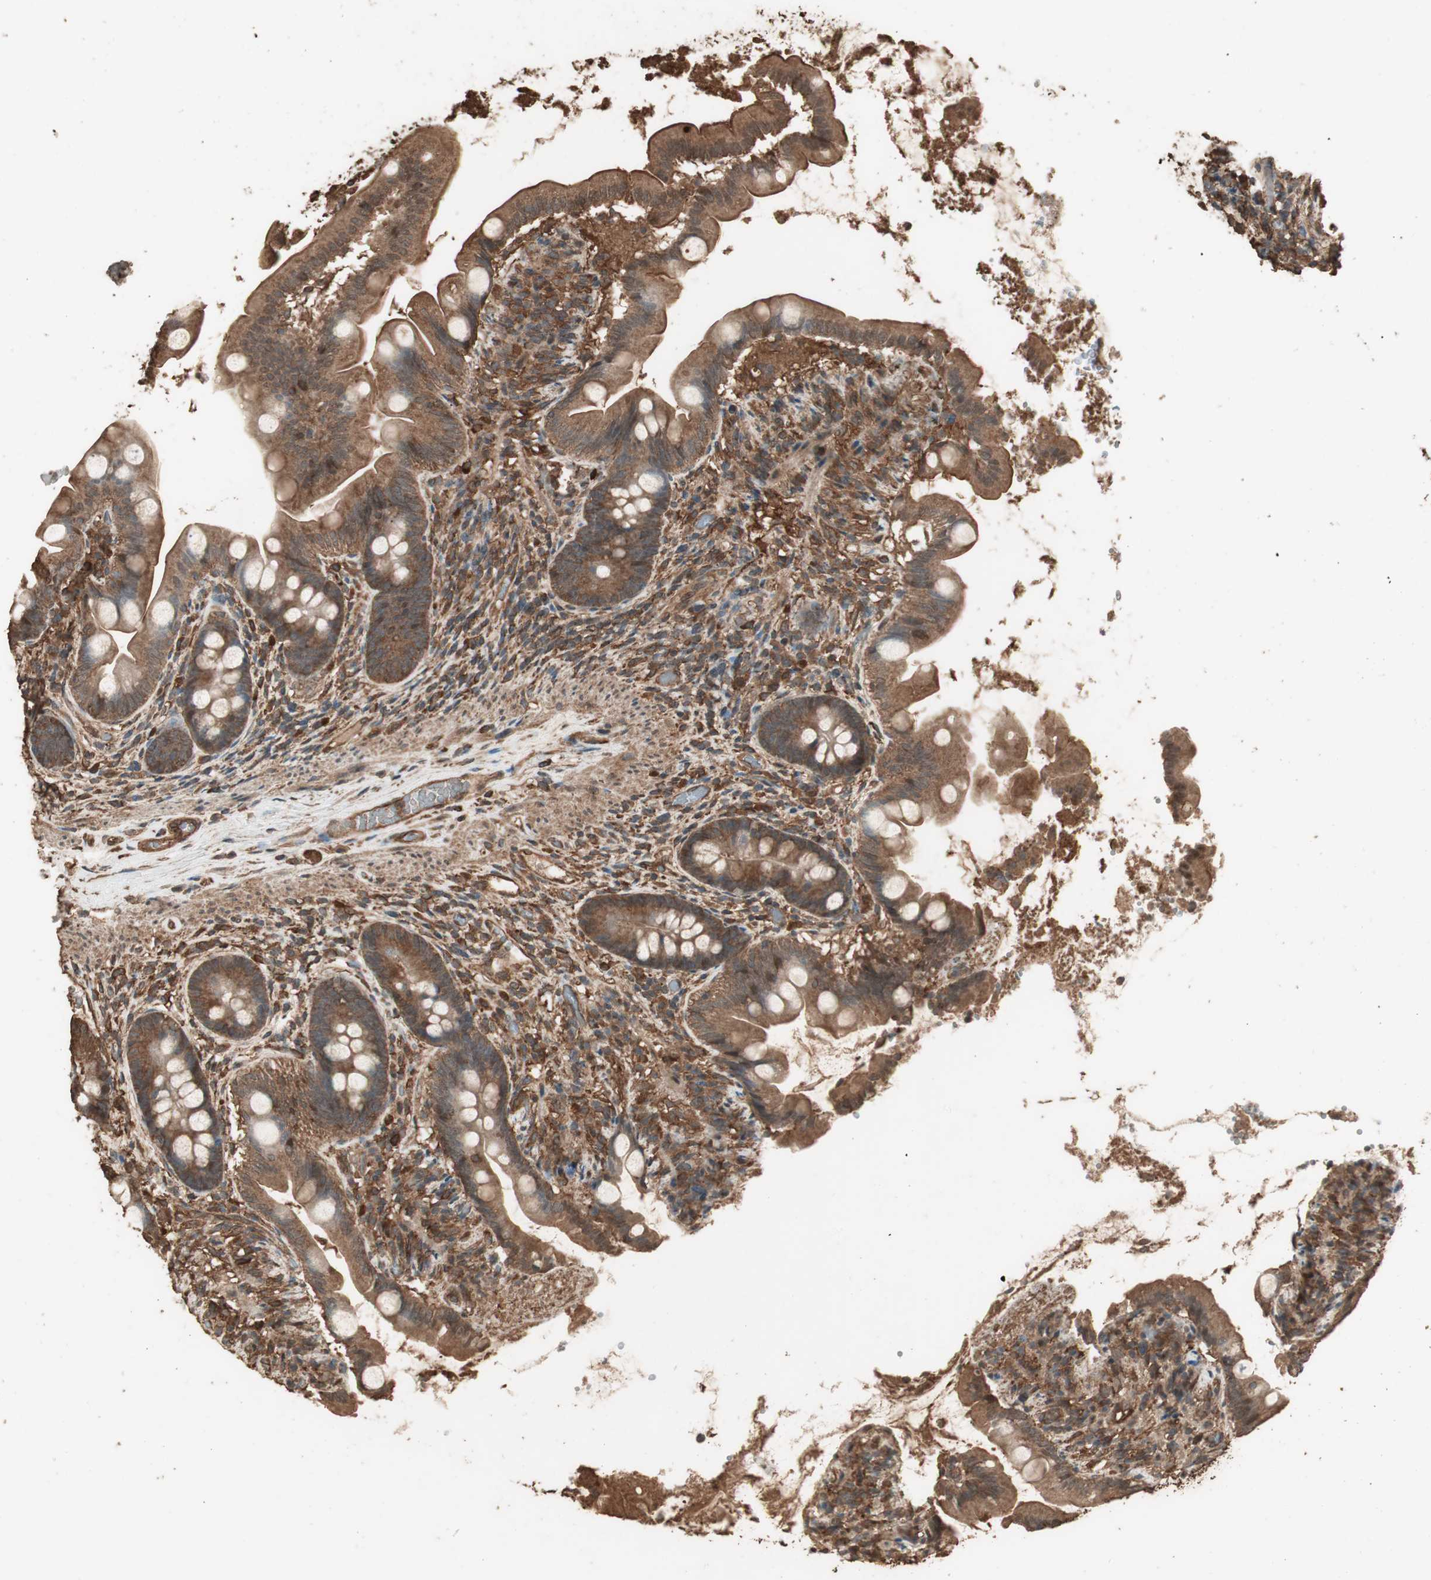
{"staining": {"intensity": "strong", "quantity": ">75%", "location": "cytoplasmic/membranous"}, "tissue": "small intestine", "cell_type": "Glandular cells", "image_type": "normal", "snomed": [{"axis": "morphology", "description": "Normal tissue, NOS"}, {"axis": "topography", "description": "Small intestine"}], "caption": "This image exhibits immunohistochemistry staining of benign human small intestine, with high strong cytoplasmic/membranous staining in approximately >75% of glandular cells.", "gene": "CCN4", "patient": {"sex": "female", "age": 56}}